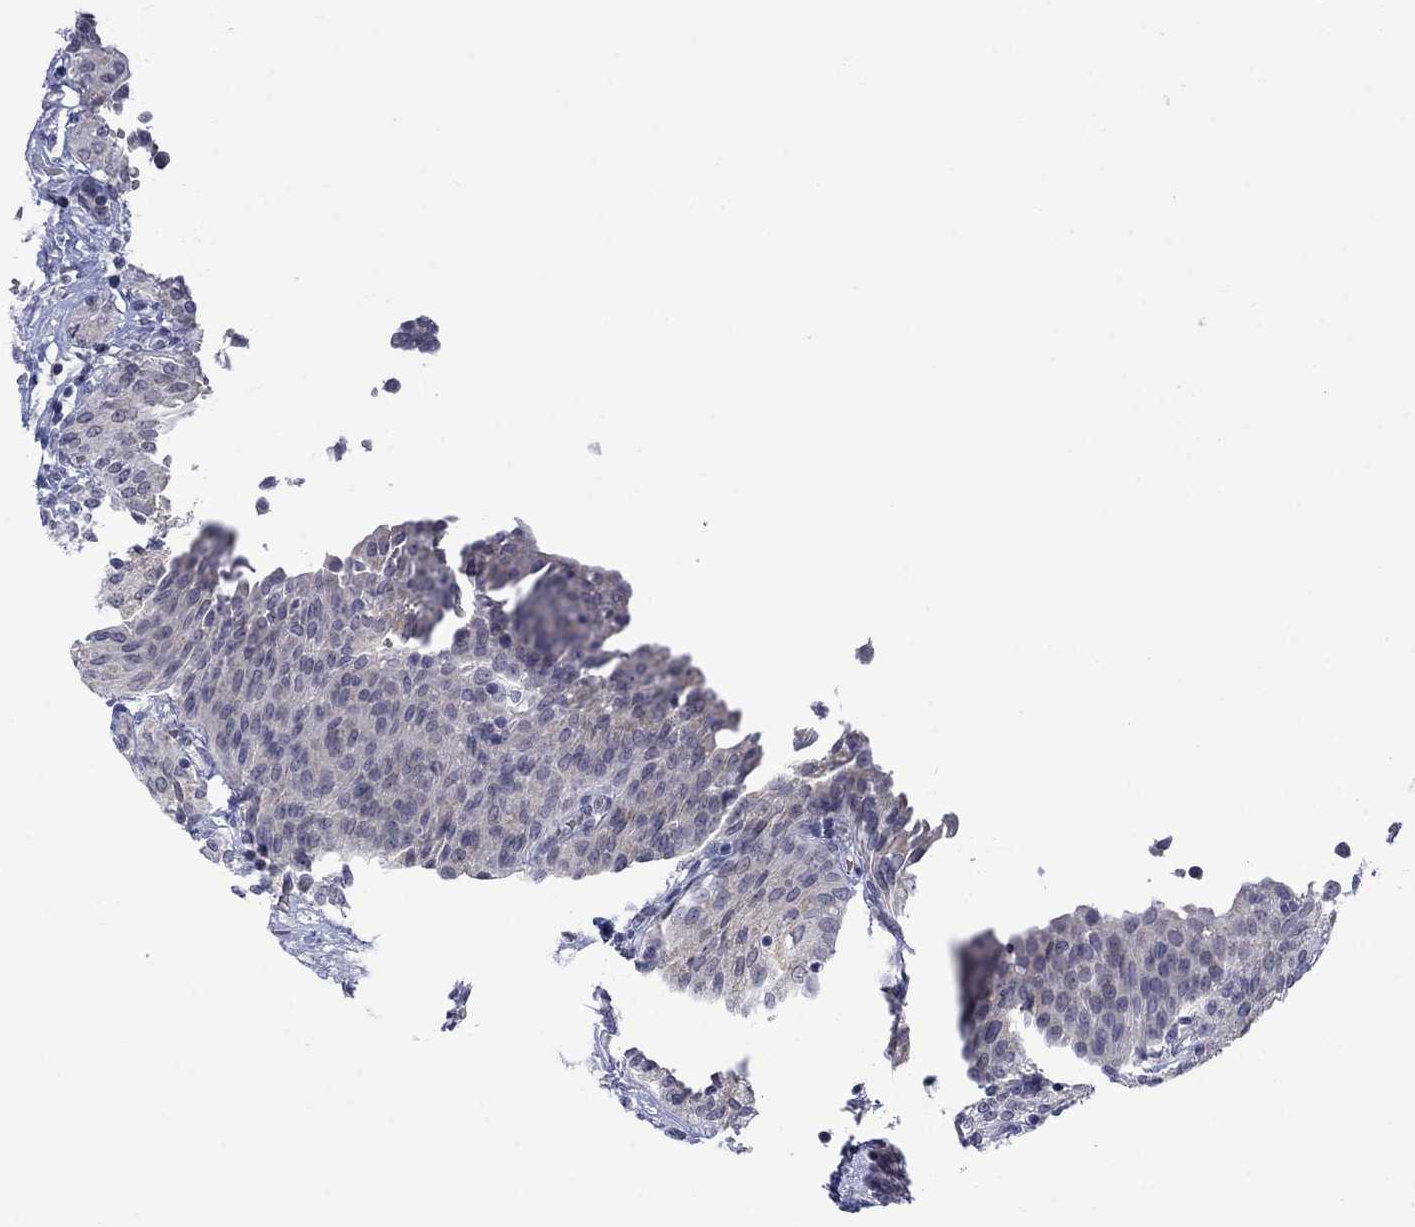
{"staining": {"intensity": "negative", "quantity": "none", "location": "none"}, "tissue": "urinary bladder", "cell_type": "Urothelial cells", "image_type": "normal", "snomed": [{"axis": "morphology", "description": "Normal tissue, NOS"}, {"axis": "morphology", "description": "Metaplasia, NOS"}, {"axis": "topography", "description": "Urinary bladder"}], "caption": "DAB (3,3'-diaminobenzidine) immunohistochemical staining of normal urinary bladder shows no significant positivity in urothelial cells. (Immunohistochemistry, brightfield microscopy, high magnification).", "gene": "NSMF", "patient": {"sex": "male", "age": 68}}